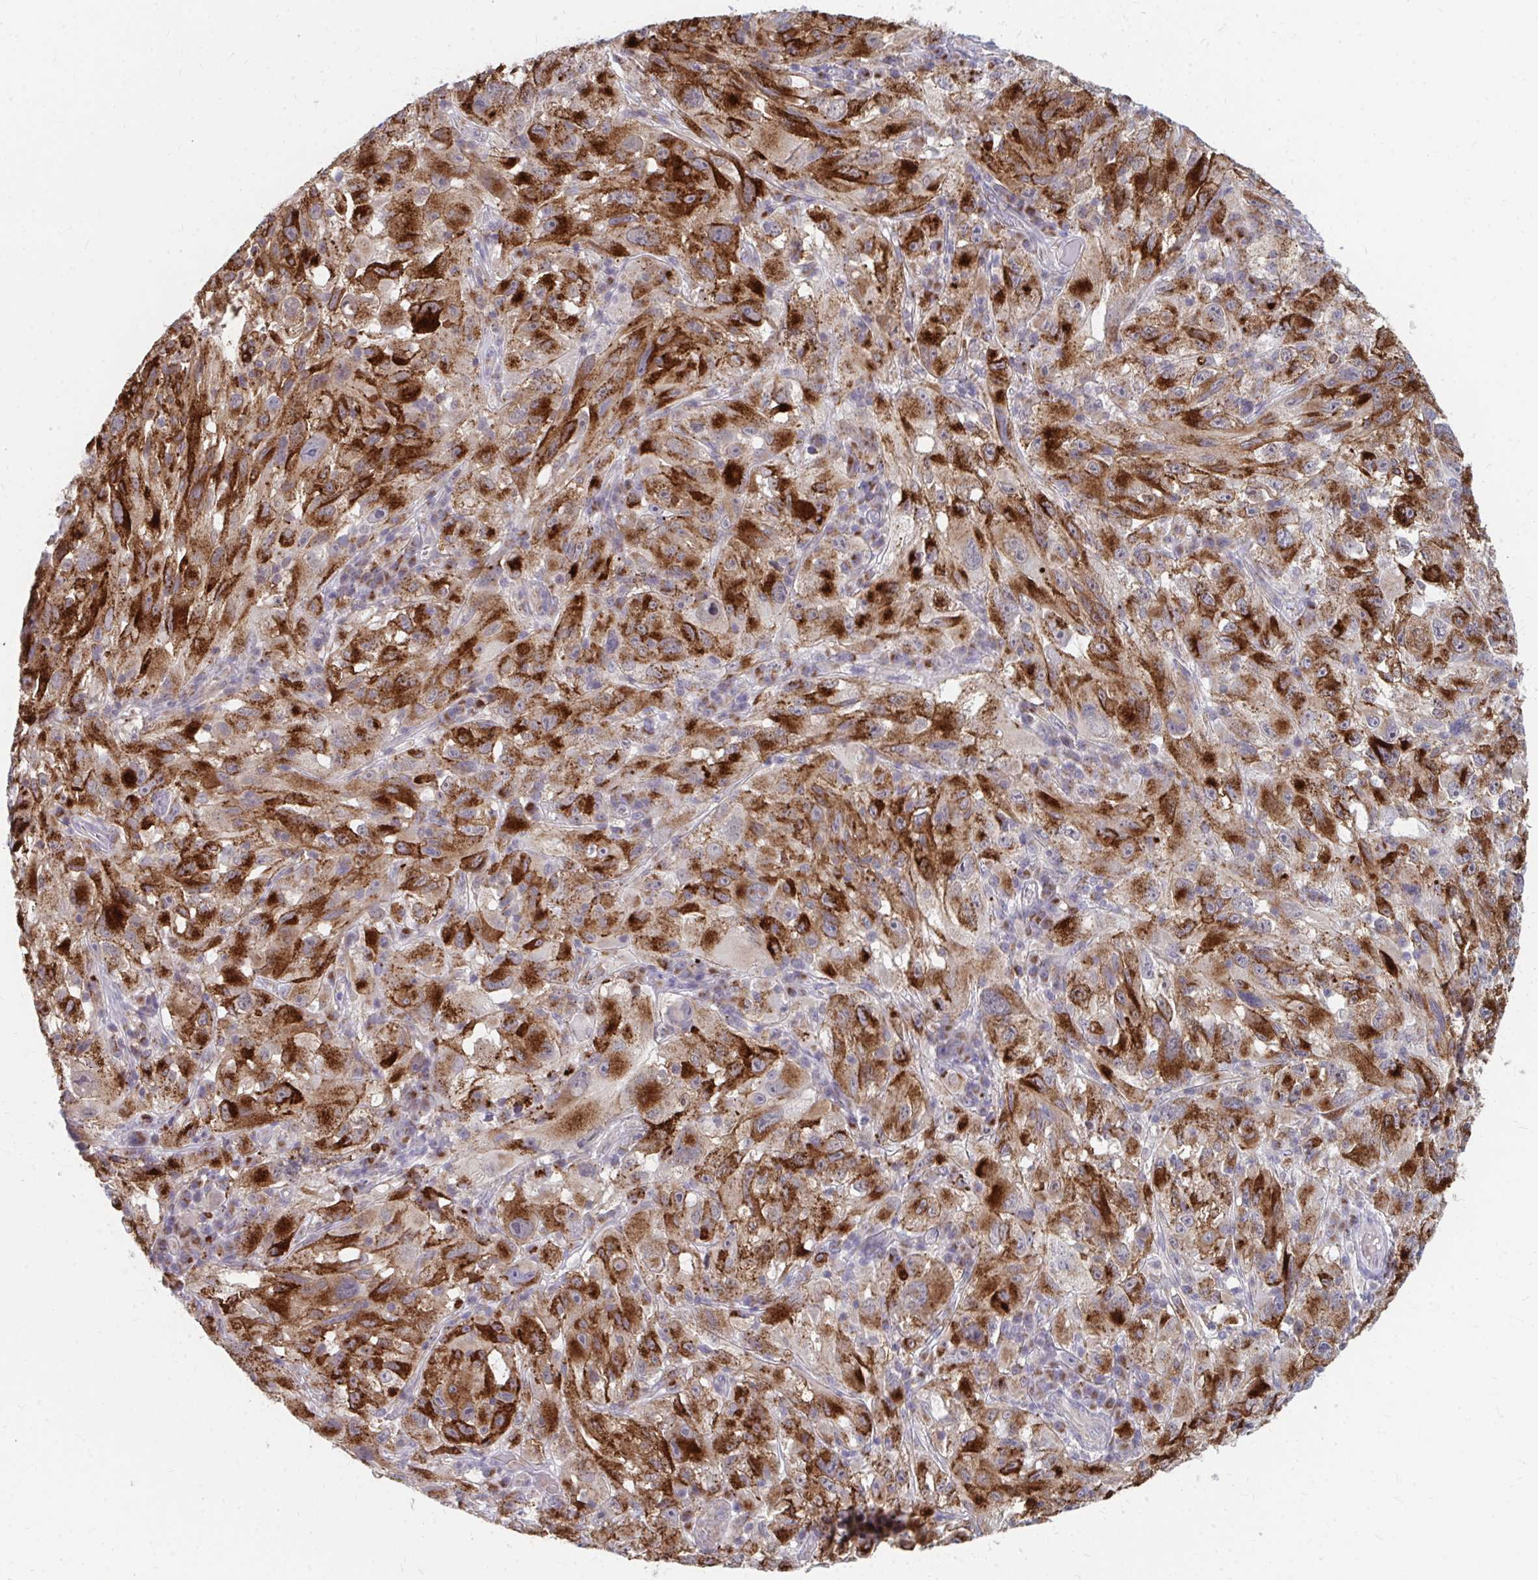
{"staining": {"intensity": "strong", "quantity": ">75%", "location": "cytoplasmic/membranous"}, "tissue": "melanoma", "cell_type": "Tumor cells", "image_type": "cancer", "snomed": [{"axis": "morphology", "description": "Malignant melanoma, NOS"}, {"axis": "topography", "description": "Skin"}], "caption": "Malignant melanoma stained for a protein reveals strong cytoplasmic/membranous positivity in tumor cells.", "gene": "PABIR3", "patient": {"sex": "female", "age": 71}}